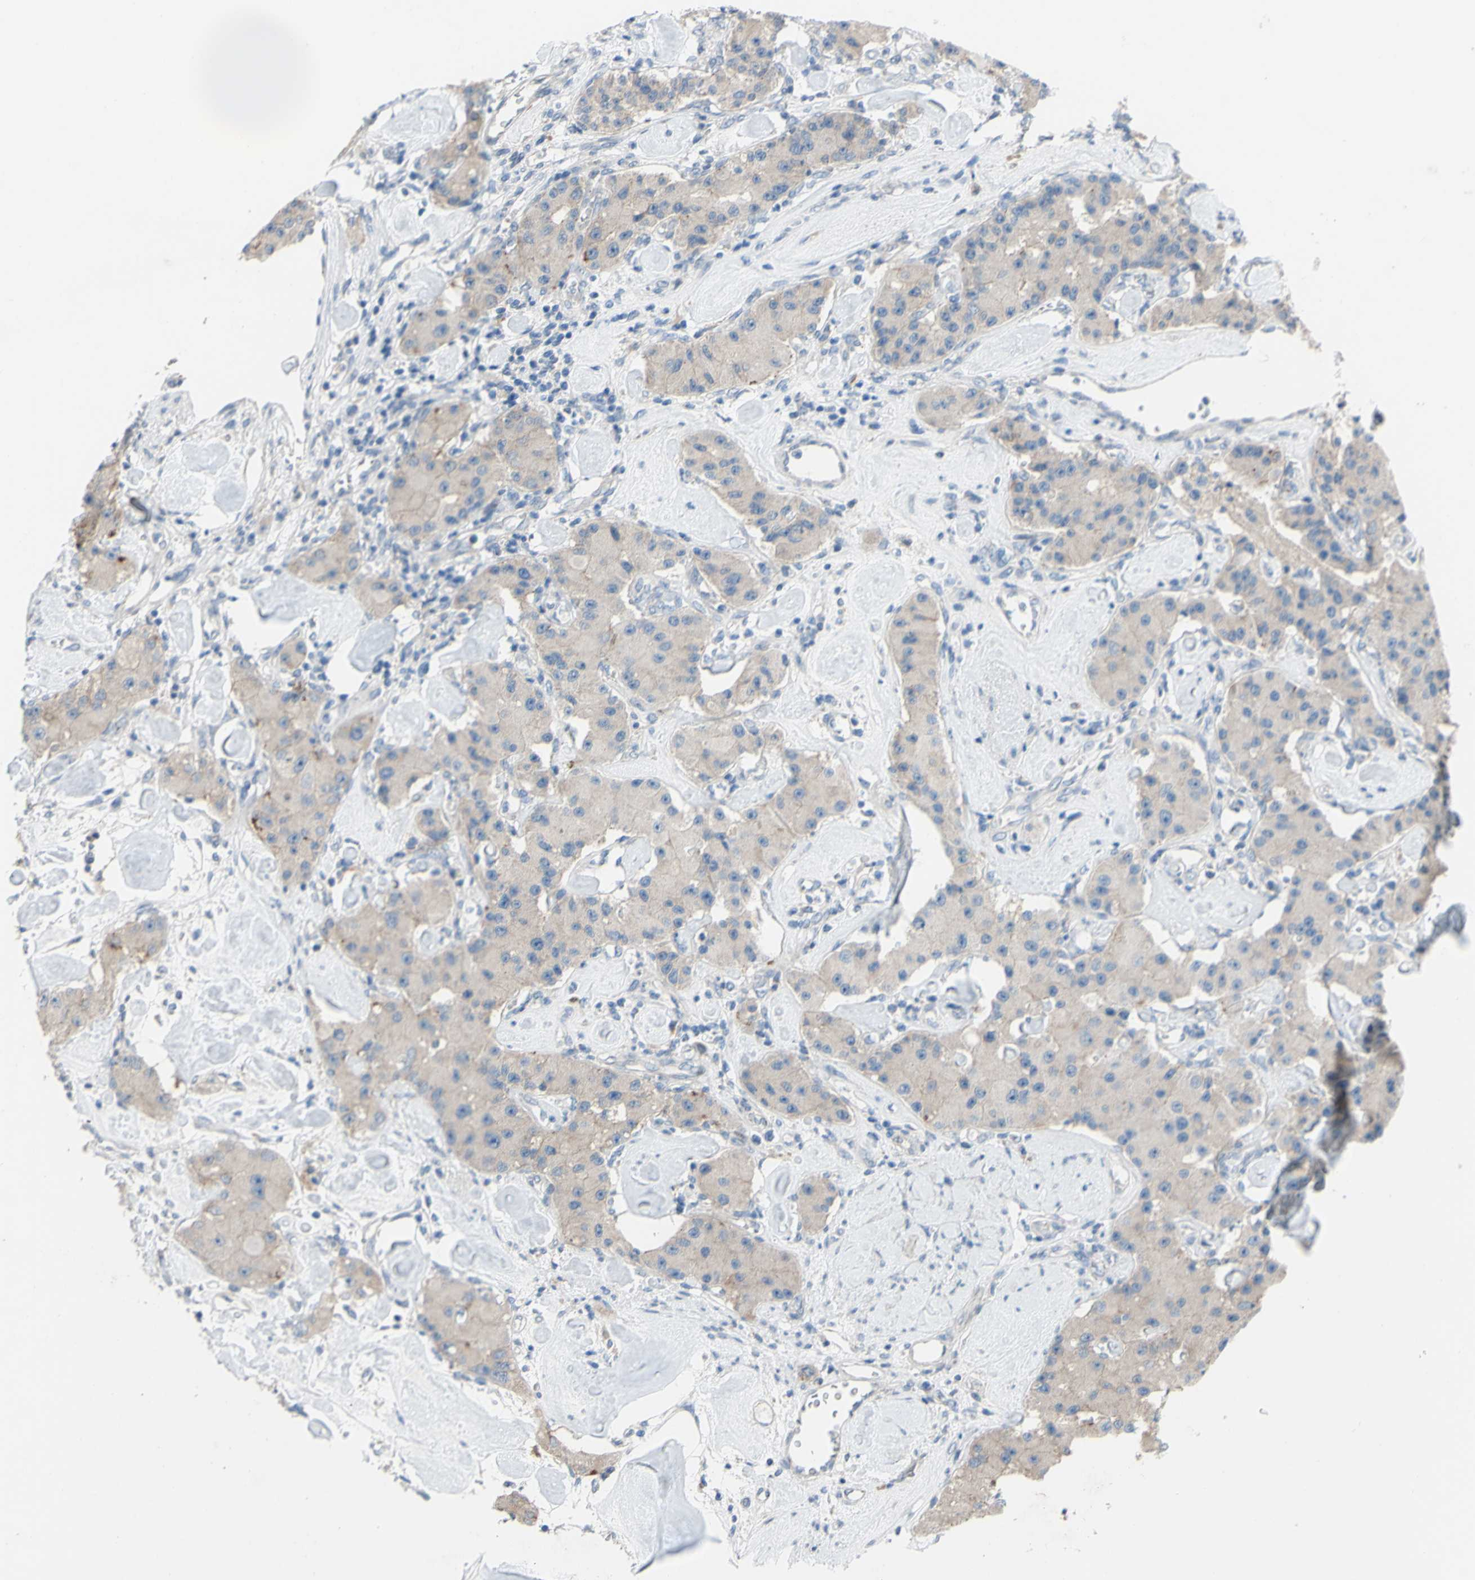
{"staining": {"intensity": "weak", "quantity": ">75%", "location": "cytoplasmic/membranous"}, "tissue": "carcinoid", "cell_type": "Tumor cells", "image_type": "cancer", "snomed": [{"axis": "morphology", "description": "Carcinoid, malignant, NOS"}, {"axis": "topography", "description": "Pancreas"}], "caption": "Immunohistochemistry (IHC) of carcinoid exhibits low levels of weak cytoplasmic/membranous staining in about >75% of tumor cells.", "gene": "CDCP1", "patient": {"sex": "male", "age": 41}}